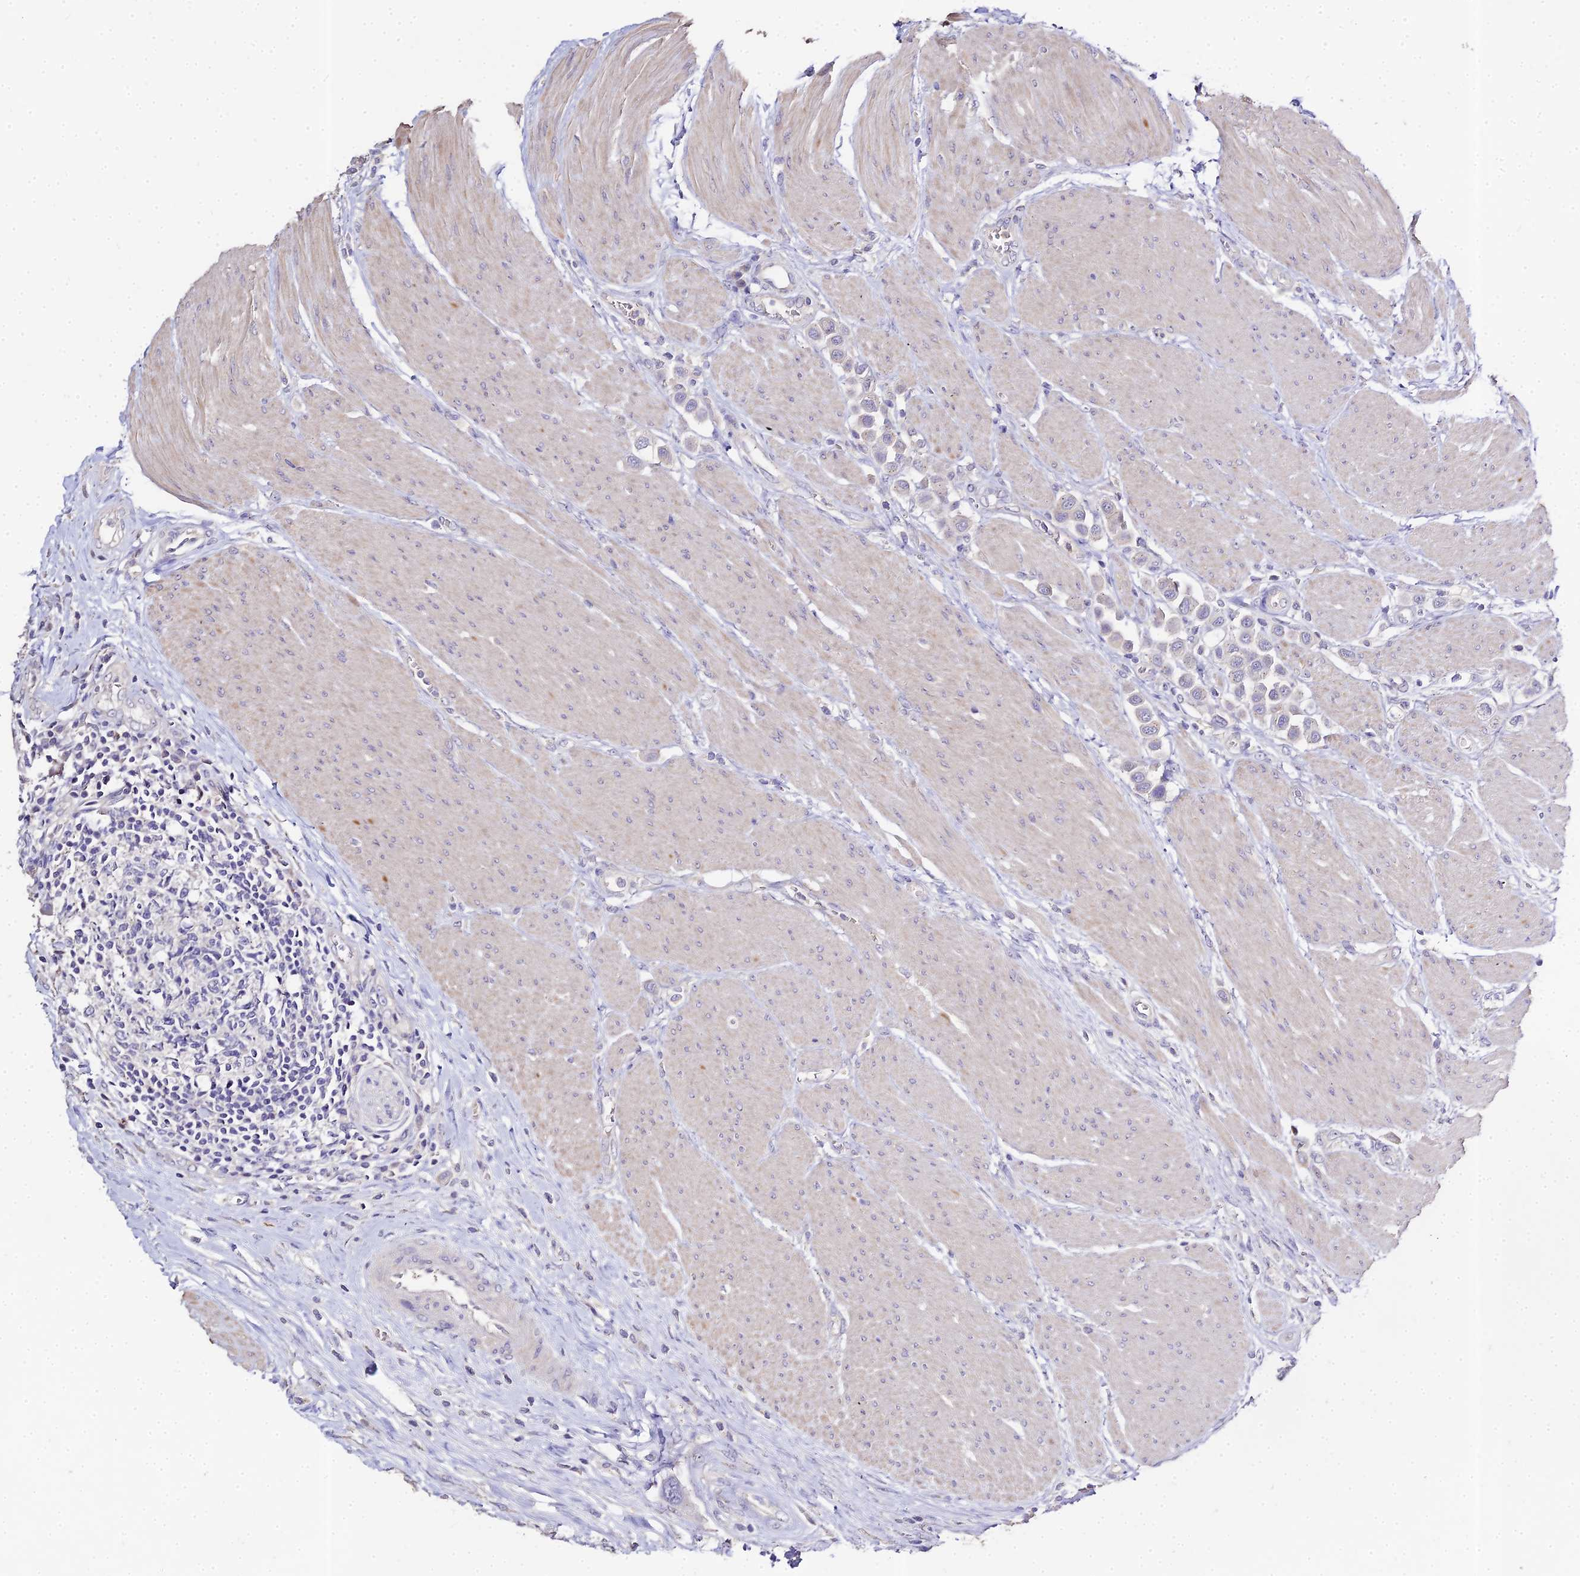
{"staining": {"intensity": "negative", "quantity": "none", "location": "none"}, "tissue": "urothelial cancer", "cell_type": "Tumor cells", "image_type": "cancer", "snomed": [{"axis": "morphology", "description": "Urothelial carcinoma, High grade"}, {"axis": "topography", "description": "Urinary bladder"}], "caption": "This is an IHC photomicrograph of urothelial cancer. There is no positivity in tumor cells.", "gene": "GLYAT", "patient": {"sex": "male", "age": 50}}